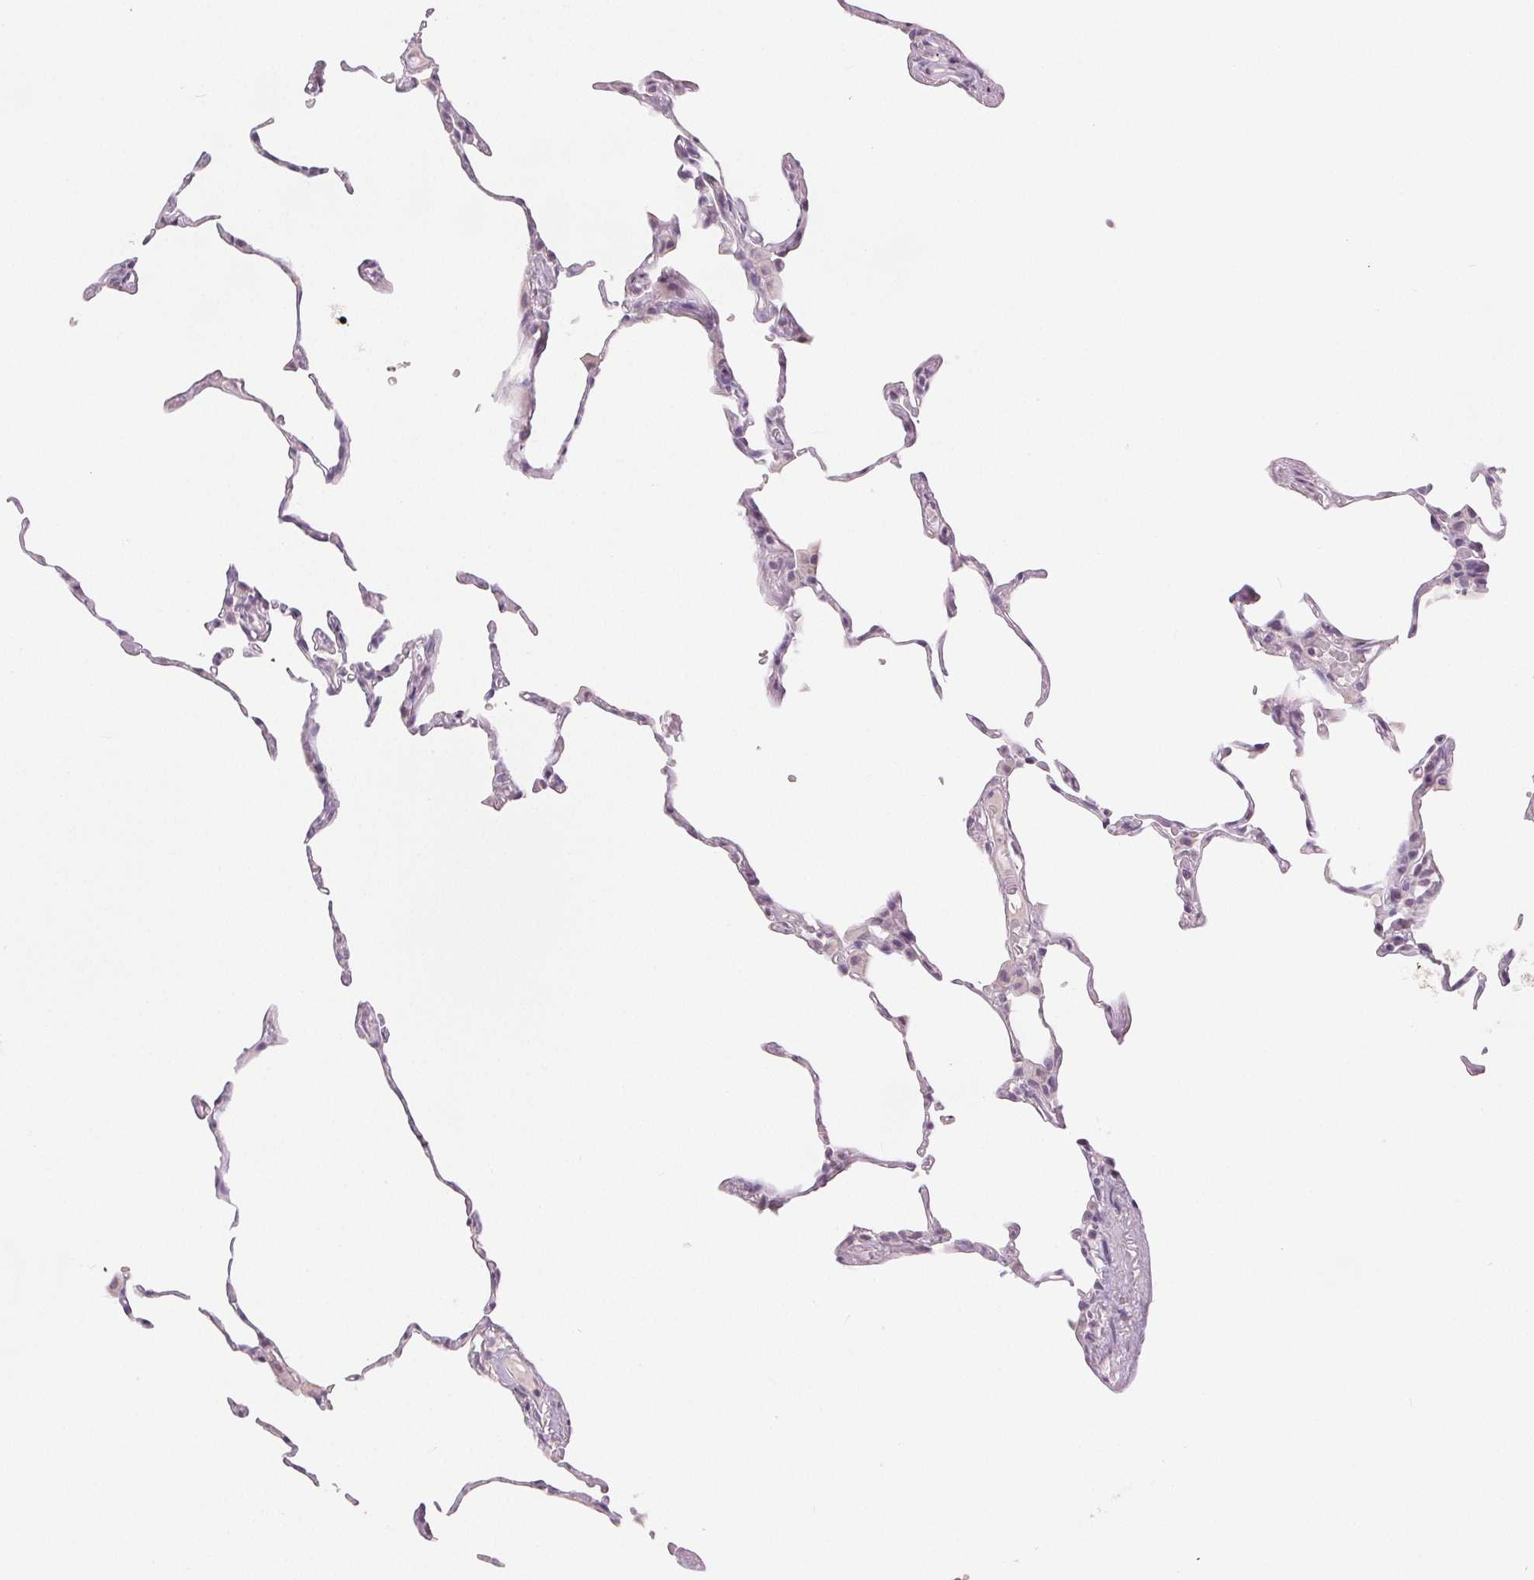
{"staining": {"intensity": "negative", "quantity": "none", "location": "none"}, "tissue": "lung", "cell_type": "Alveolar cells", "image_type": "normal", "snomed": [{"axis": "morphology", "description": "Normal tissue, NOS"}, {"axis": "topography", "description": "Lung"}], "caption": "Human lung stained for a protein using IHC displays no positivity in alveolar cells.", "gene": "SLC27A5", "patient": {"sex": "female", "age": 57}}